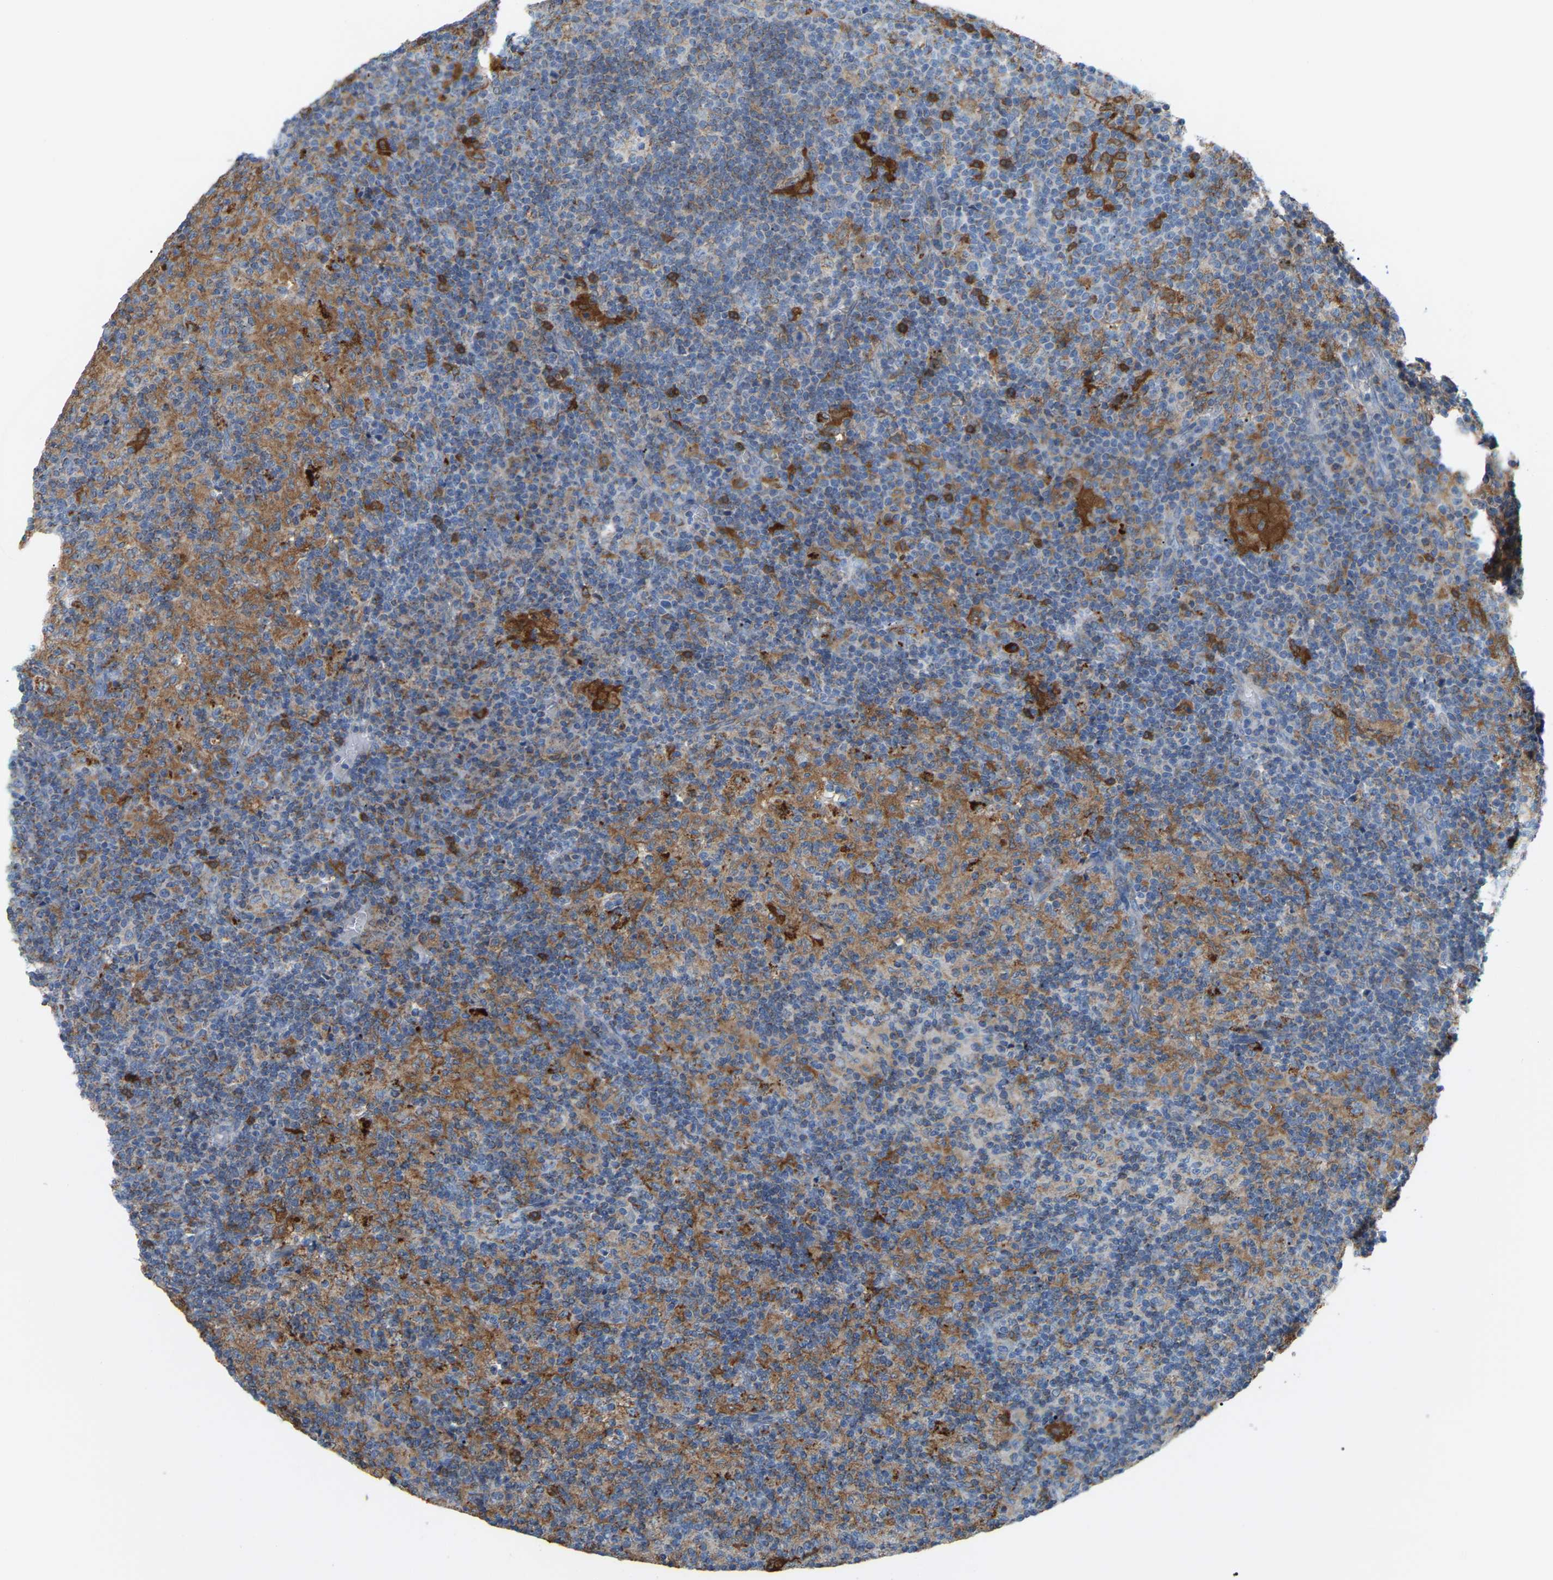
{"staining": {"intensity": "weak", "quantity": "<25%", "location": "cytoplasmic/membranous"}, "tissue": "lymph node", "cell_type": "Germinal center cells", "image_type": "normal", "snomed": [{"axis": "morphology", "description": "Normal tissue, NOS"}, {"axis": "morphology", "description": "Inflammation, NOS"}, {"axis": "topography", "description": "Lymph node"}], "caption": "Immunohistochemistry photomicrograph of benign lymph node: human lymph node stained with DAB (3,3'-diaminobenzidine) exhibits no significant protein staining in germinal center cells. Brightfield microscopy of immunohistochemistry (IHC) stained with DAB (brown) and hematoxylin (blue), captured at high magnification.", "gene": "CROT", "patient": {"sex": "male", "age": 55}}